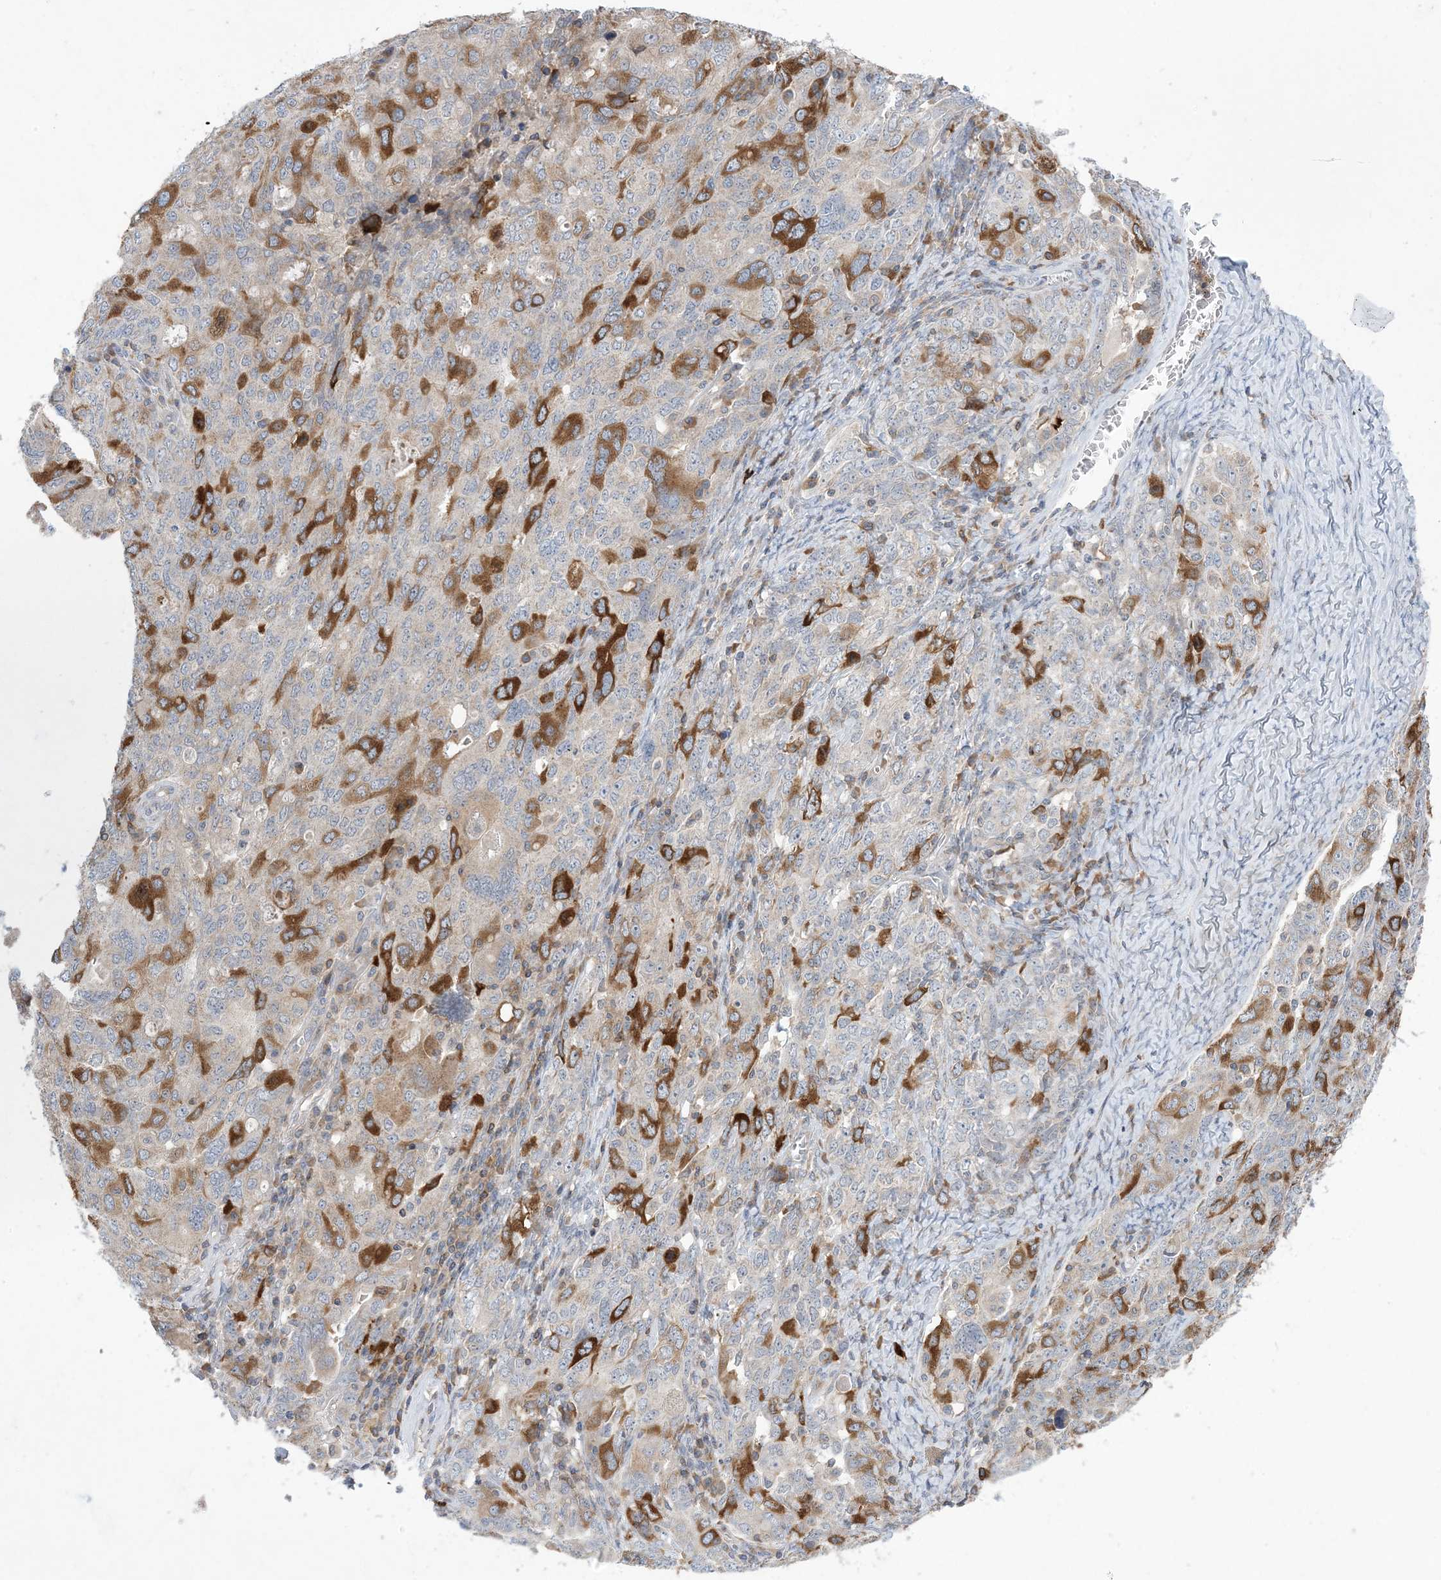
{"staining": {"intensity": "strong", "quantity": "<25%", "location": "cytoplasmic/membranous"}, "tissue": "ovarian cancer", "cell_type": "Tumor cells", "image_type": "cancer", "snomed": [{"axis": "morphology", "description": "Carcinoma, endometroid"}, {"axis": "topography", "description": "Ovary"}], "caption": "Approximately <25% of tumor cells in human endometroid carcinoma (ovarian) exhibit strong cytoplasmic/membranous protein staining as visualized by brown immunohistochemical staining.", "gene": "AOC1", "patient": {"sex": "female", "age": 62}}